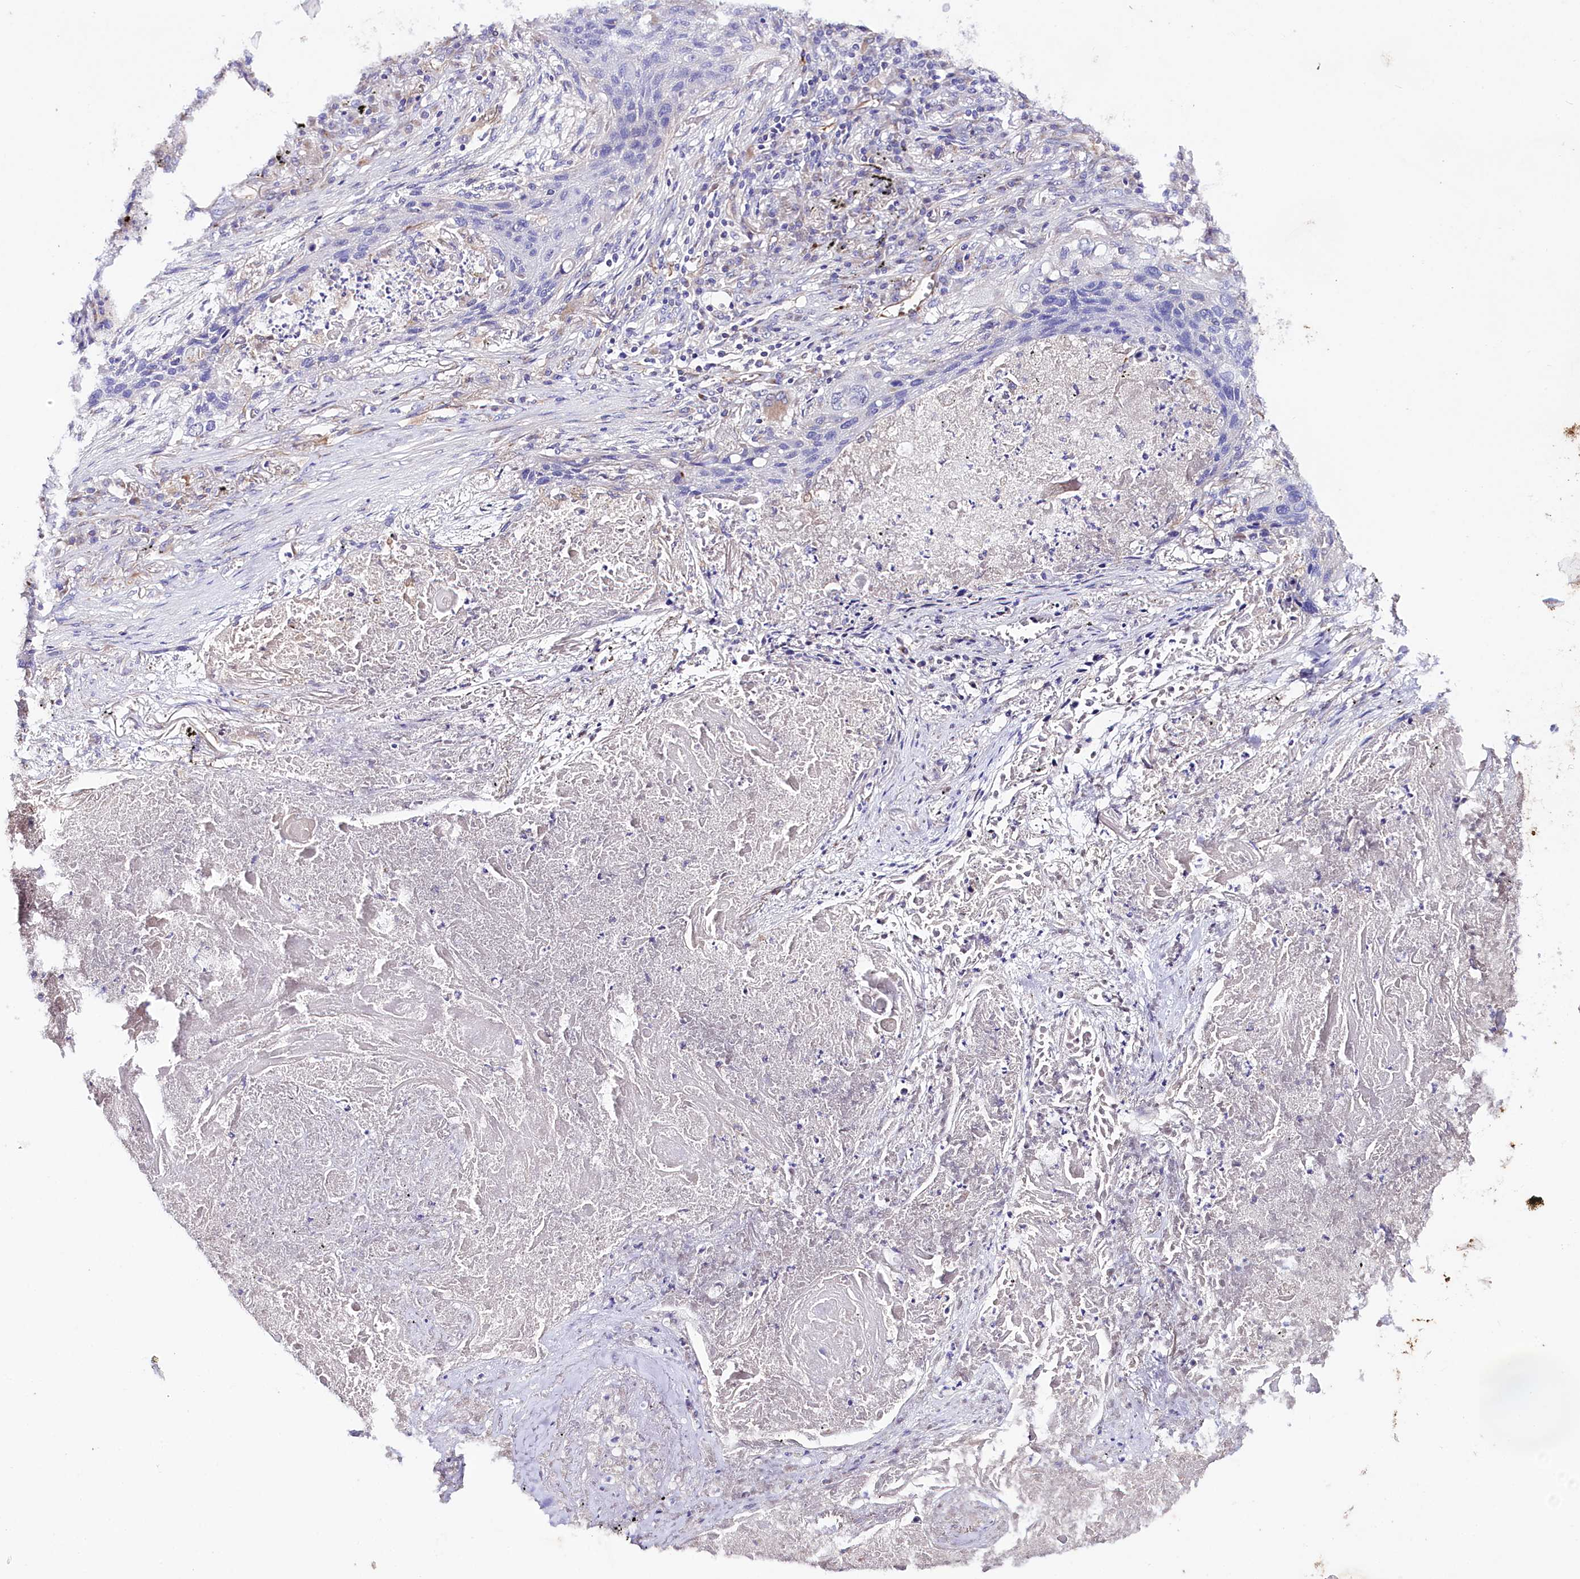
{"staining": {"intensity": "negative", "quantity": "none", "location": "none"}, "tissue": "lung cancer", "cell_type": "Tumor cells", "image_type": "cancer", "snomed": [{"axis": "morphology", "description": "Squamous cell carcinoma, NOS"}, {"axis": "topography", "description": "Lung"}], "caption": "This is an immunohistochemistry micrograph of human lung cancer. There is no staining in tumor cells.", "gene": "SLC7A1", "patient": {"sex": "female", "age": 63}}